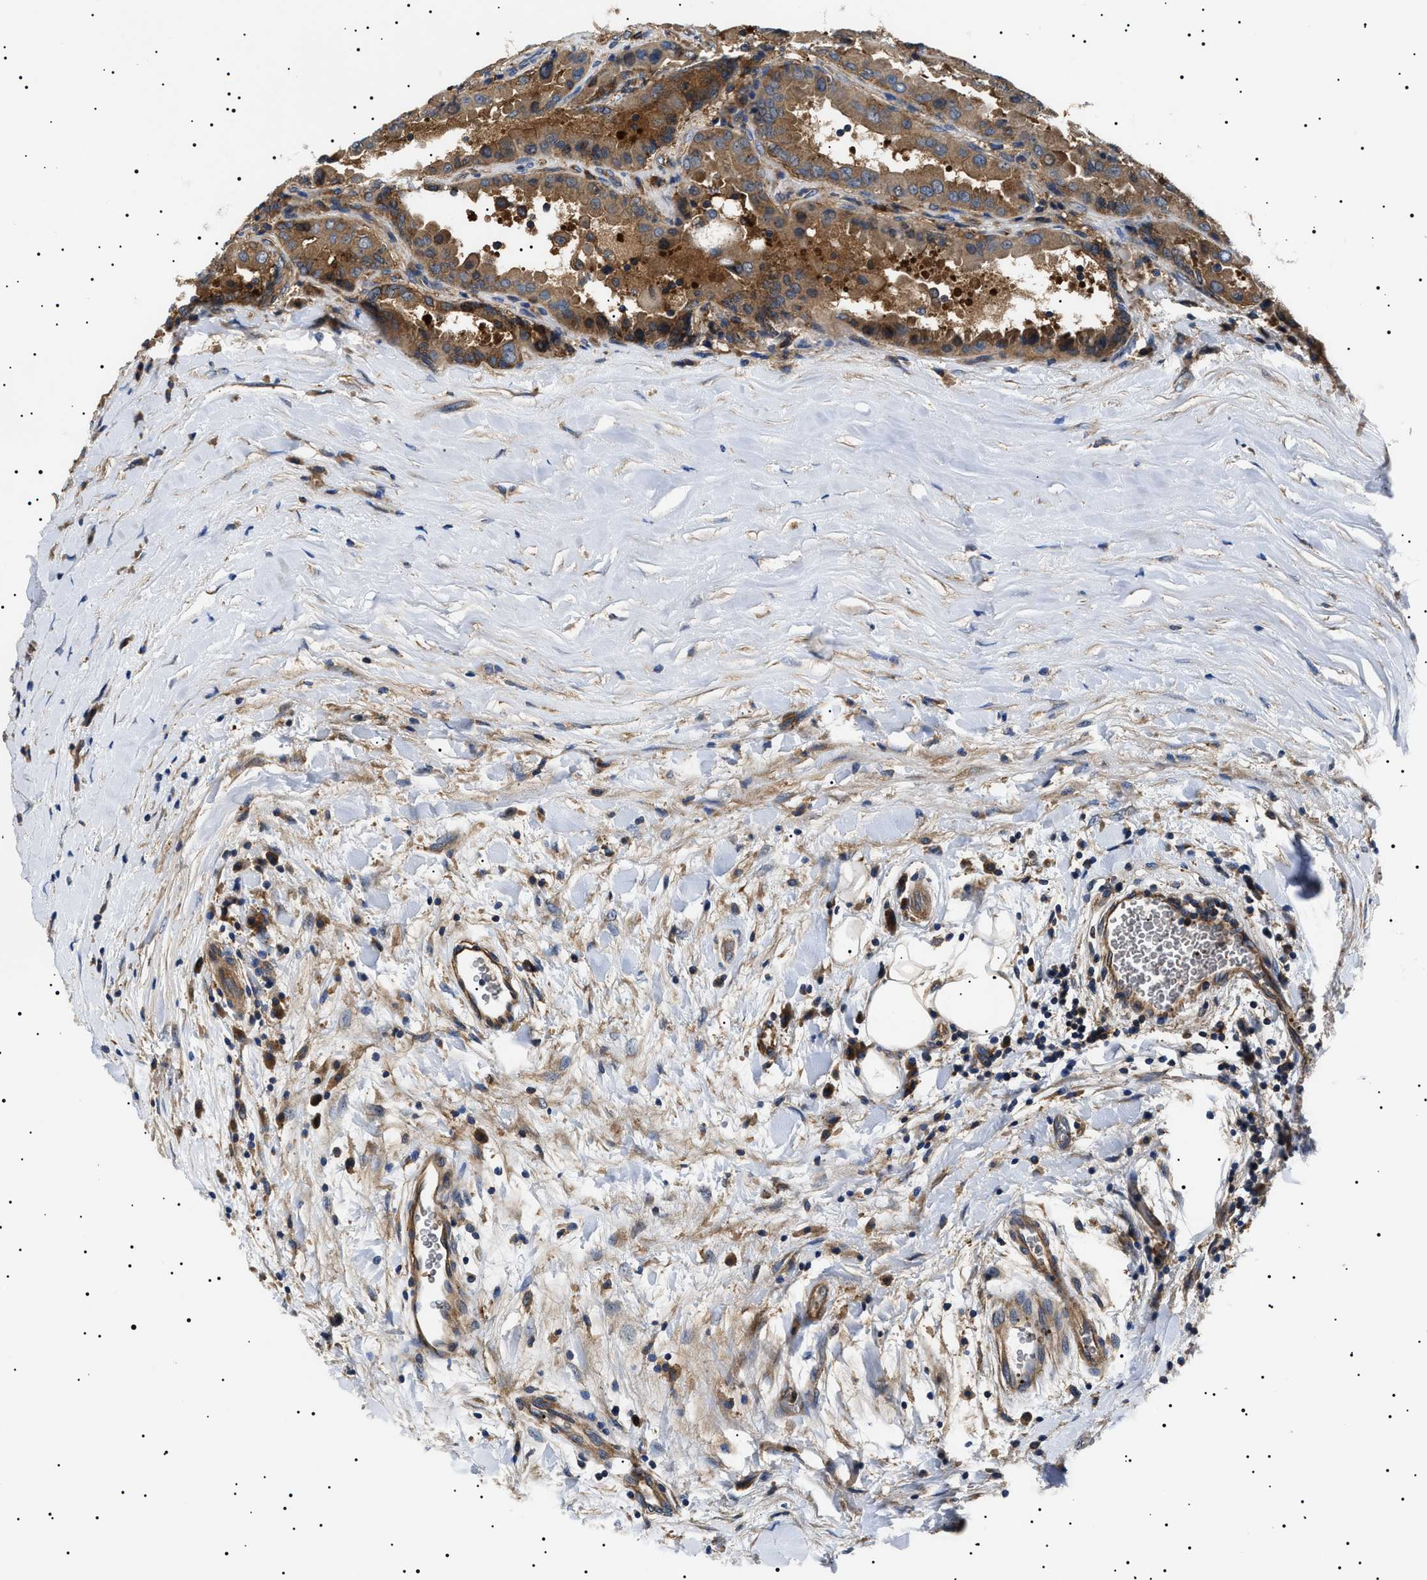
{"staining": {"intensity": "moderate", "quantity": ">75%", "location": "cytoplasmic/membranous"}, "tissue": "thyroid cancer", "cell_type": "Tumor cells", "image_type": "cancer", "snomed": [{"axis": "morphology", "description": "Papillary adenocarcinoma, NOS"}, {"axis": "topography", "description": "Thyroid gland"}], "caption": "A high-resolution photomicrograph shows IHC staining of thyroid cancer, which exhibits moderate cytoplasmic/membranous expression in approximately >75% of tumor cells.", "gene": "TPP2", "patient": {"sex": "male", "age": 33}}